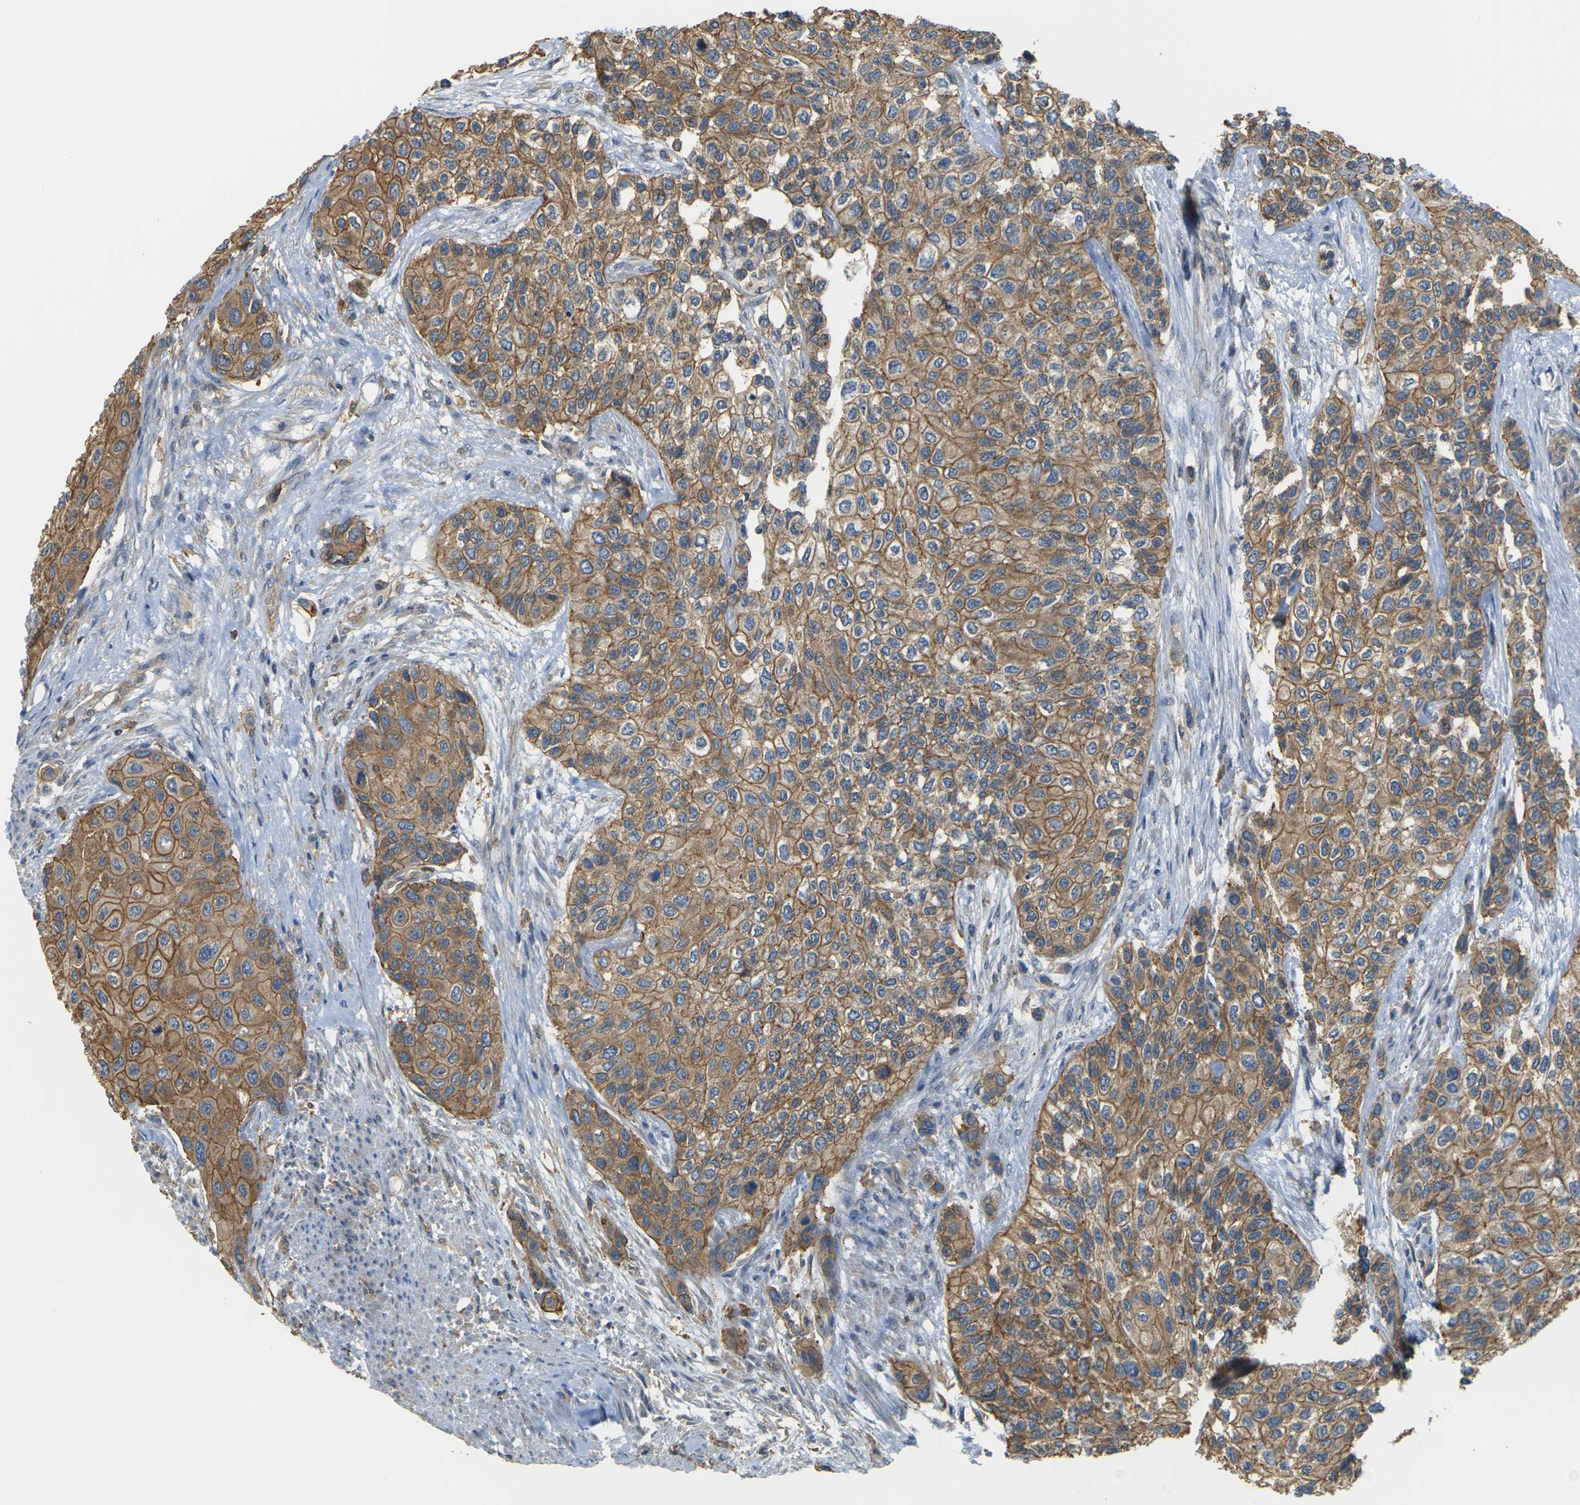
{"staining": {"intensity": "moderate", "quantity": ">75%", "location": "cytoplasmic/membranous"}, "tissue": "urothelial cancer", "cell_type": "Tumor cells", "image_type": "cancer", "snomed": [{"axis": "morphology", "description": "Urothelial carcinoma, High grade"}, {"axis": "topography", "description": "Urinary bladder"}], "caption": "Immunohistochemistry (IHC) histopathology image of urothelial carcinoma (high-grade) stained for a protein (brown), which displays medium levels of moderate cytoplasmic/membranous staining in about >75% of tumor cells.", "gene": "IQGAP1", "patient": {"sex": "female", "age": 56}}